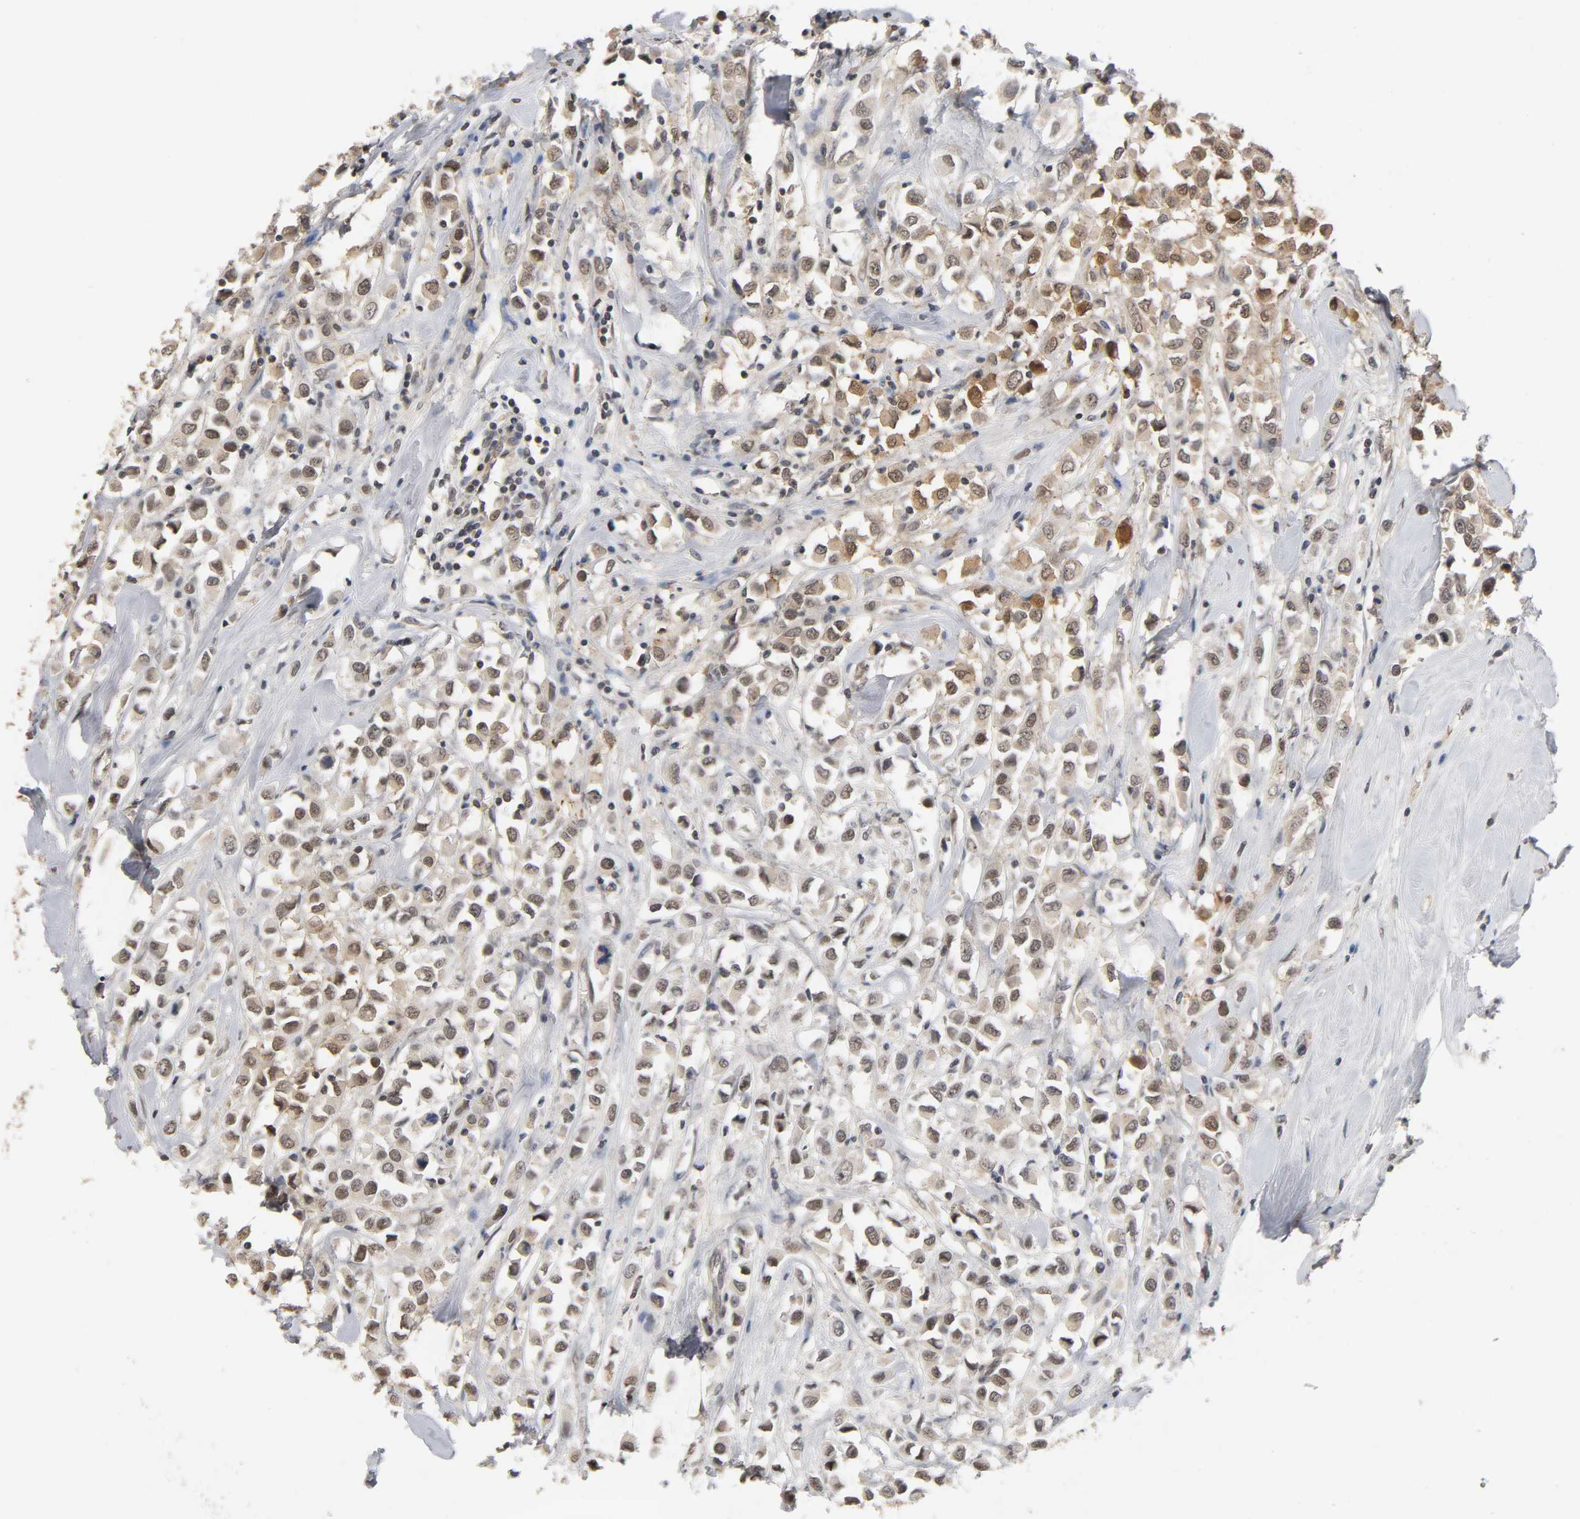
{"staining": {"intensity": "moderate", "quantity": ">75%", "location": "cytoplasmic/membranous,nuclear"}, "tissue": "breast cancer", "cell_type": "Tumor cells", "image_type": "cancer", "snomed": [{"axis": "morphology", "description": "Duct carcinoma"}, {"axis": "topography", "description": "Breast"}], "caption": "Tumor cells demonstrate medium levels of moderate cytoplasmic/membranous and nuclear expression in approximately >75% of cells in human breast intraductal carcinoma.", "gene": "HTR1E", "patient": {"sex": "female", "age": 61}}